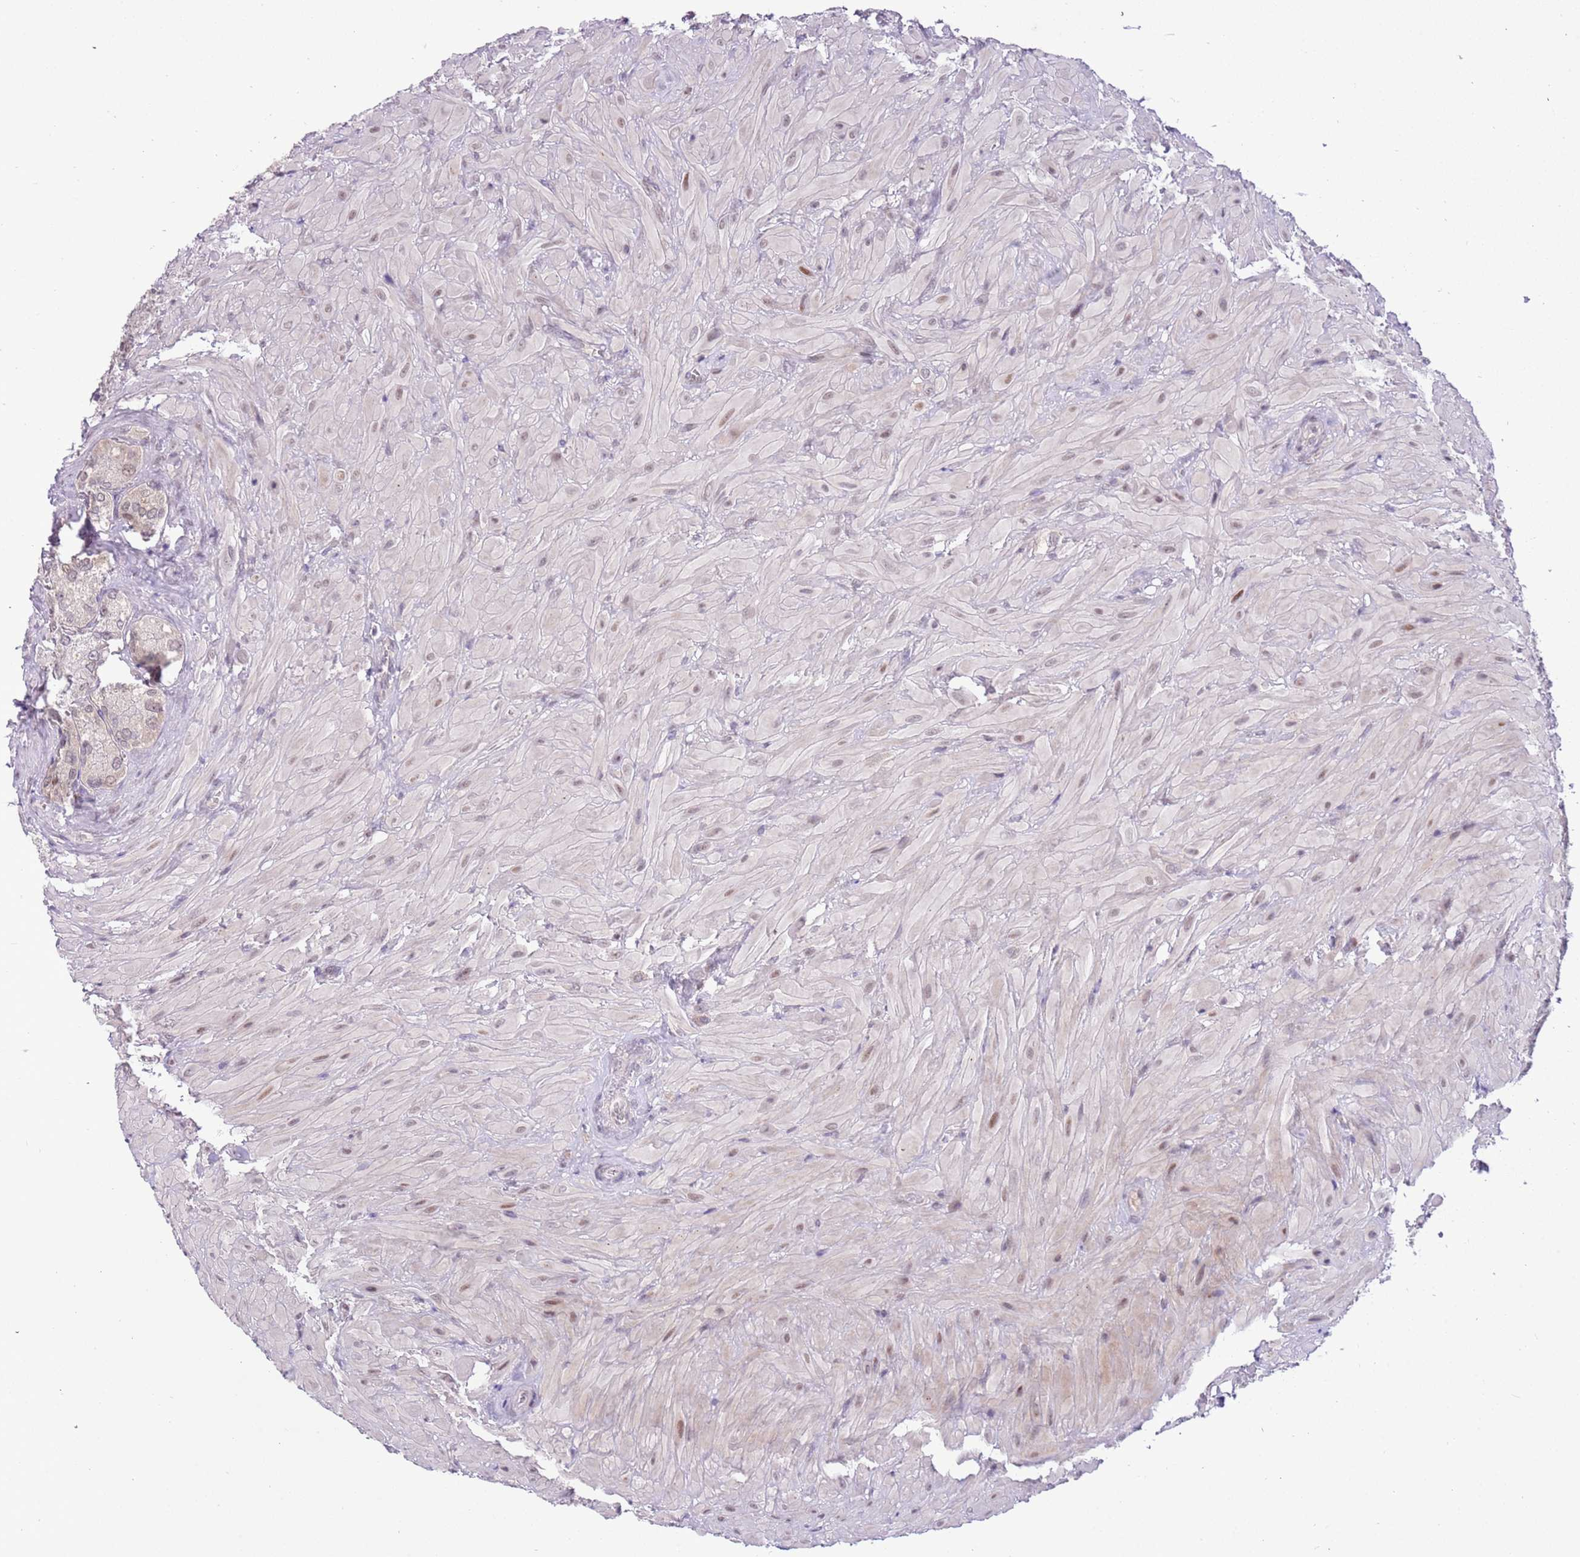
{"staining": {"intensity": "negative", "quantity": "none", "location": "none"}, "tissue": "seminal vesicle", "cell_type": "Glandular cells", "image_type": "normal", "snomed": [{"axis": "morphology", "description": "Normal tissue, NOS"}, {"axis": "topography", "description": "Seminal veicle"}], "caption": "High power microscopy photomicrograph of an immunohistochemistry (IHC) micrograph of unremarkable seminal vesicle, revealing no significant positivity in glandular cells. The staining is performed using DAB brown chromogen with nuclei counter-stained in using hematoxylin.", "gene": "MAGEF1", "patient": {"sex": "male", "age": 62}}